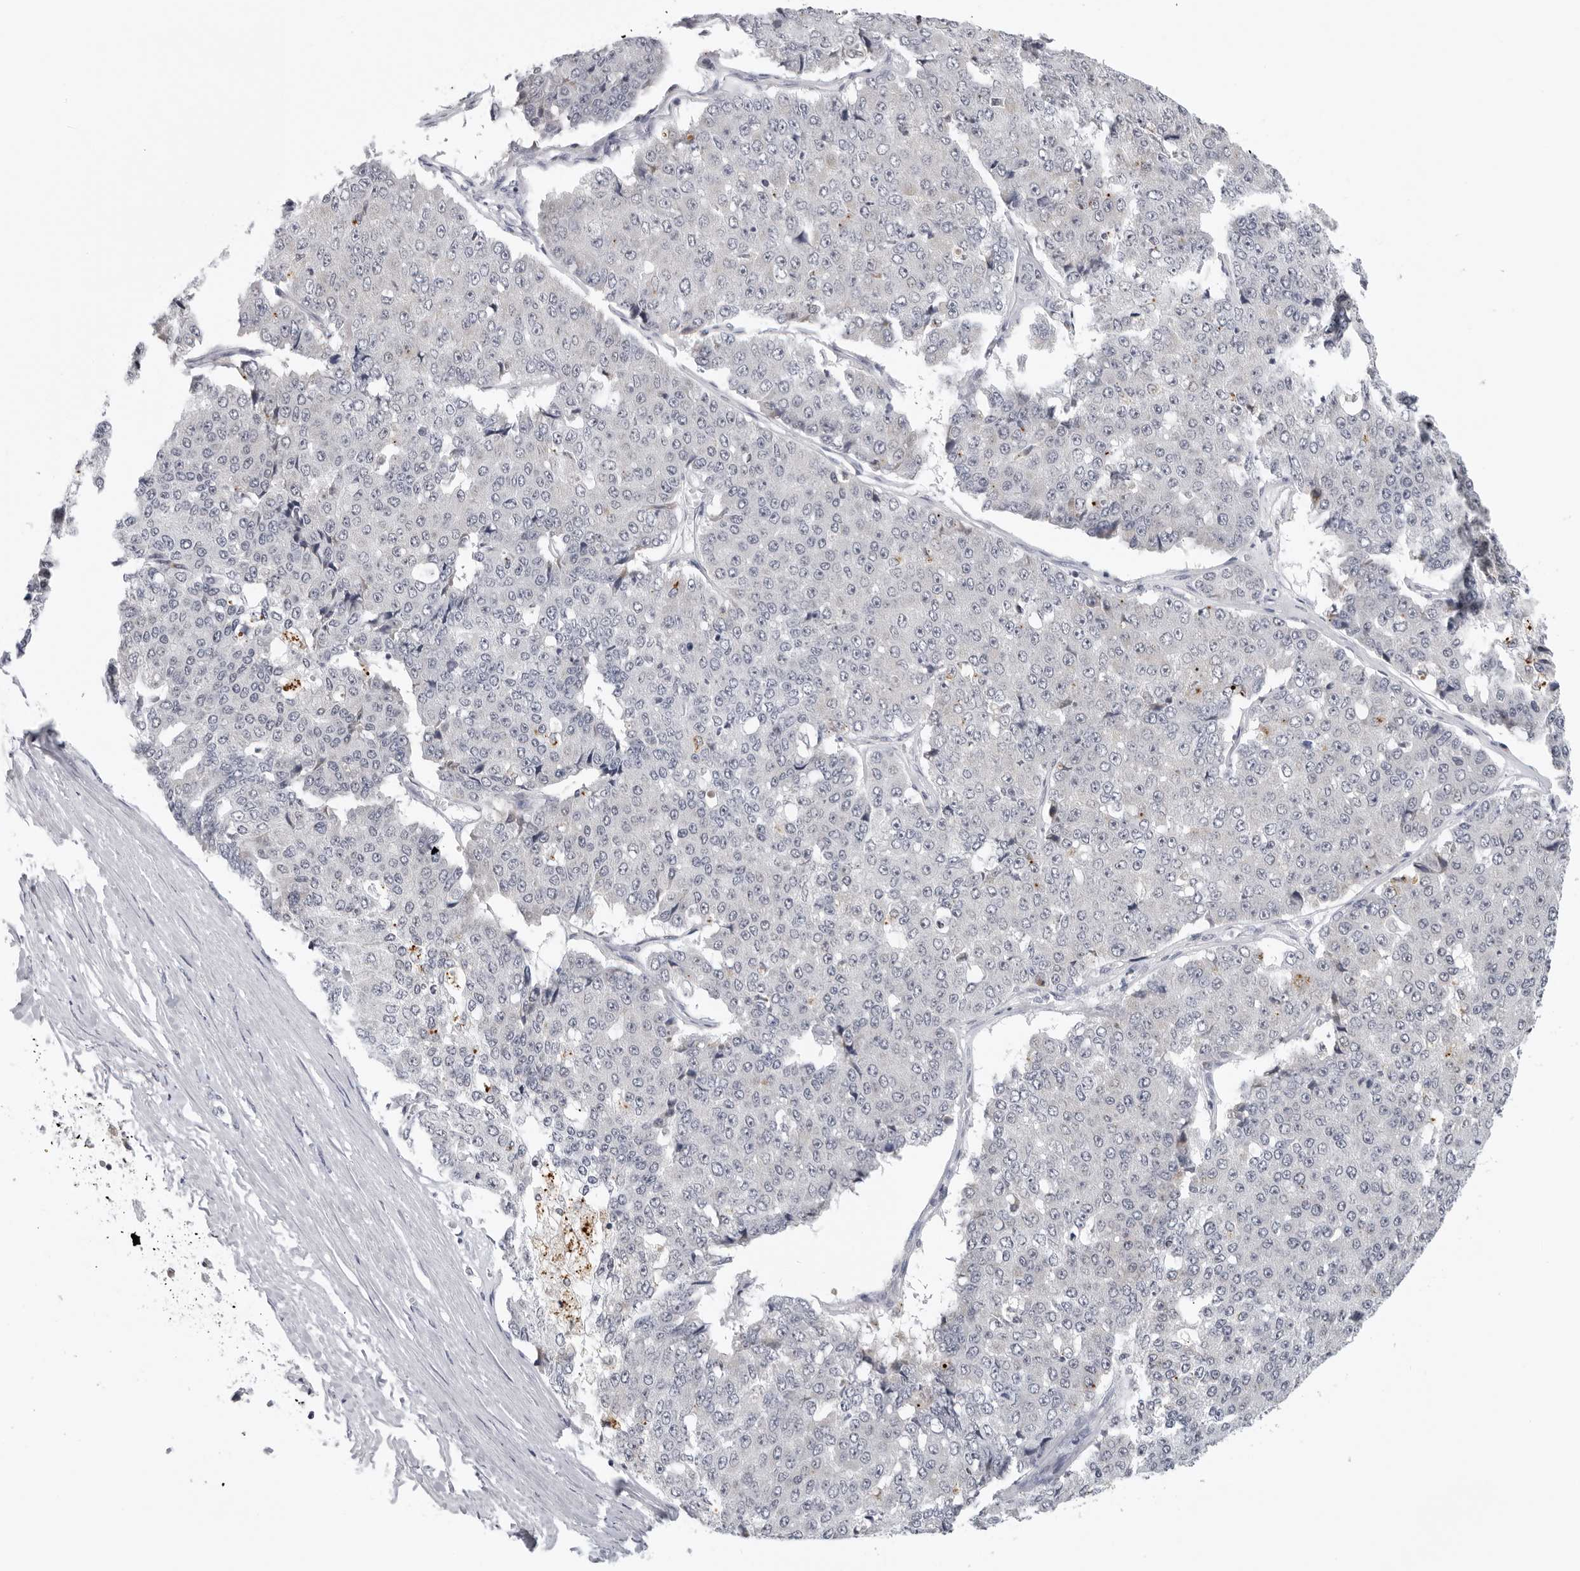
{"staining": {"intensity": "negative", "quantity": "none", "location": "none"}, "tissue": "pancreatic cancer", "cell_type": "Tumor cells", "image_type": "cancer", "snomed": [{"axis": "morphology", "description": "Adenocarcinoma, NOS"}, {"axis": "topography", "description": "Pancreas"}], "caption": "A micrograph of pancreatic adenocarcinoma stained for a protein demonstrates no brown staining in tumor cells.", "gene": "ZNF502", "patient": {"sex": "male", "age": 50}}